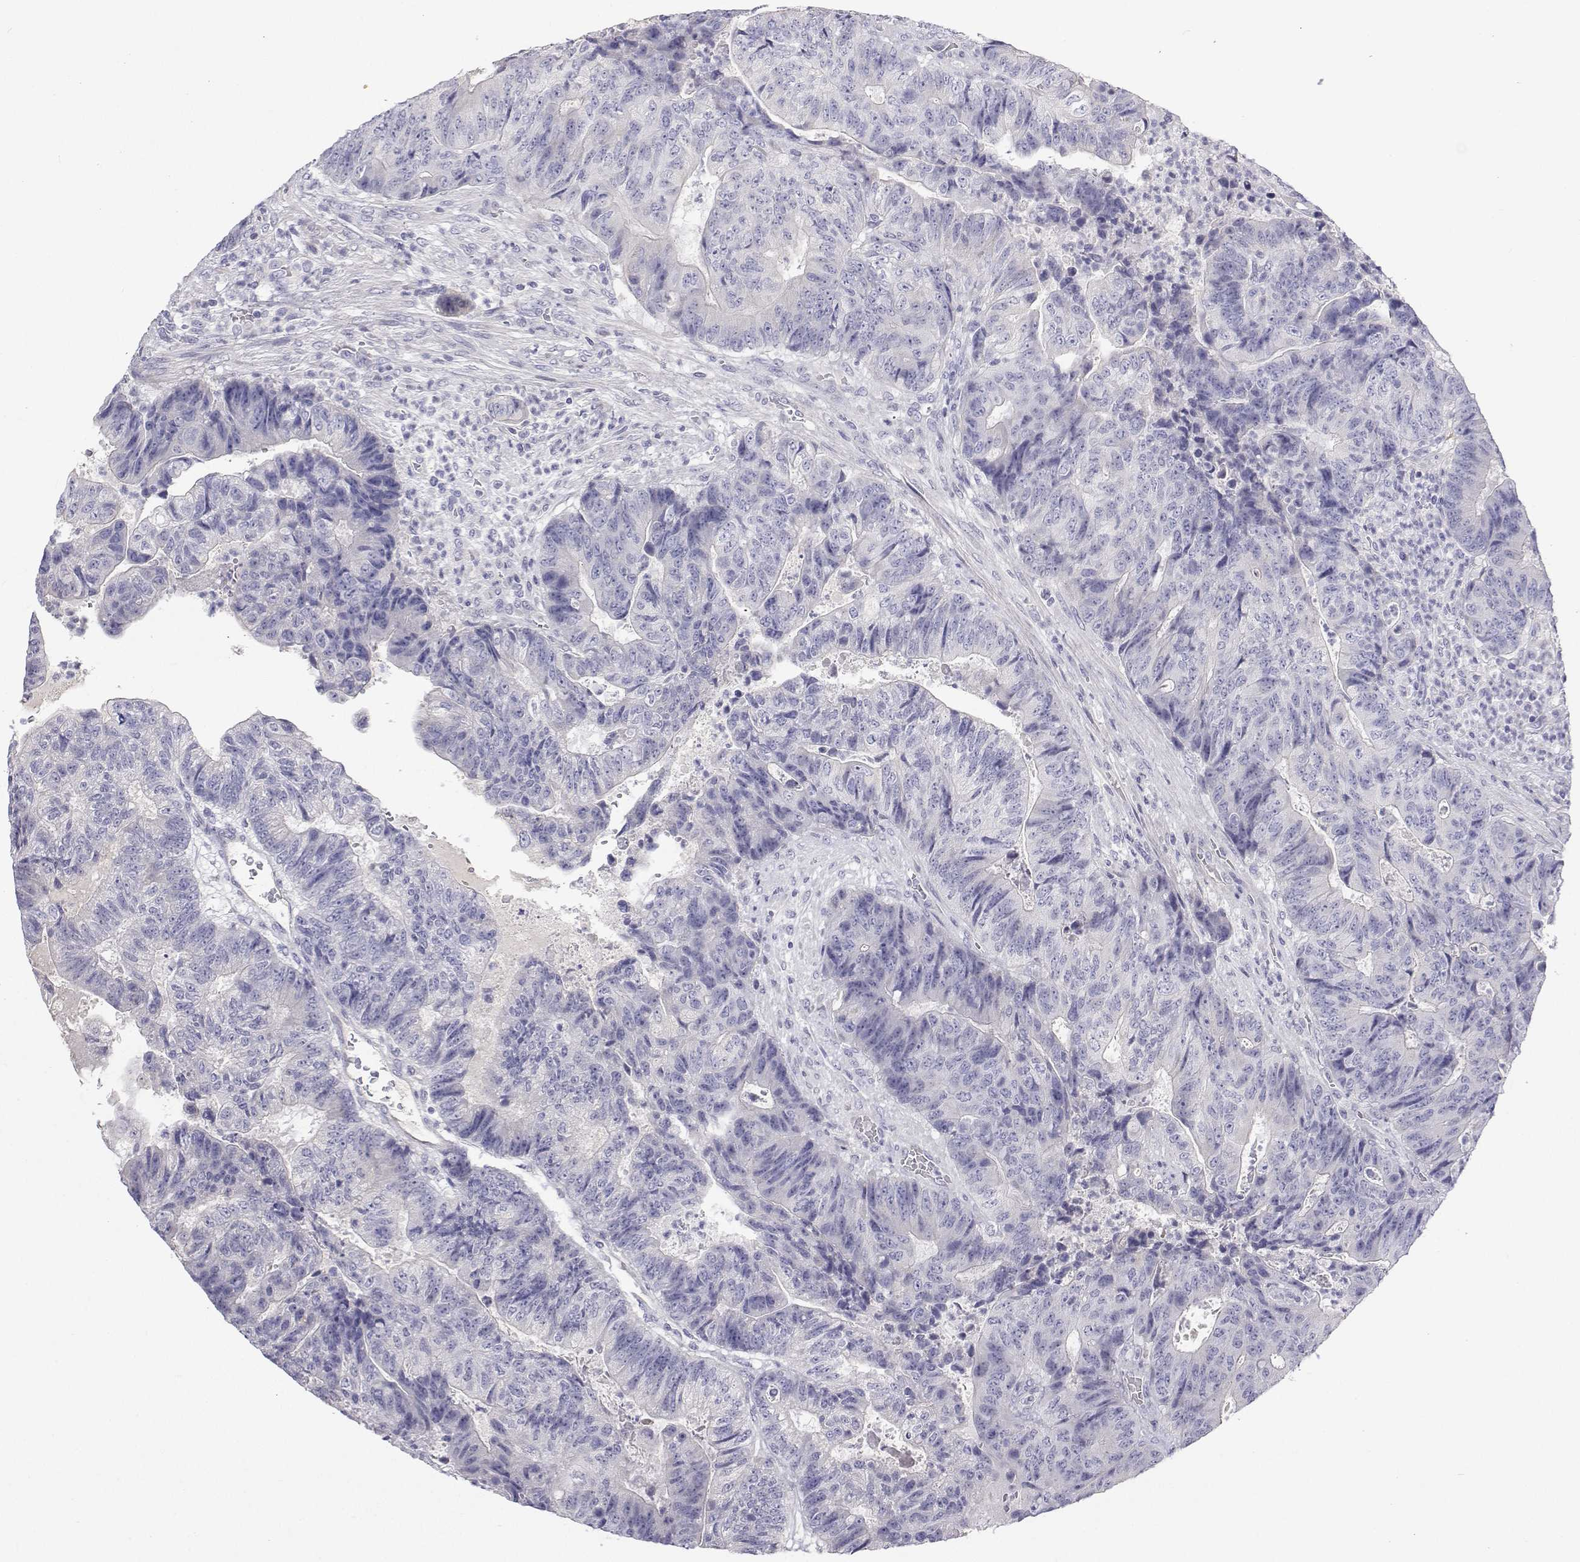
{"staining": {"intensity": "negative", "quantity": "none", "location": "none"}, "tissue": "colorectal cancer", "cell_type": "Tumor cells", "image_type": "cancer", "snomed": [{"axis": "morphology", "description": "Normal tissue, NOS"}, {"axis": "morphology", "description": "Adenocarcinoma, NOS"}, {"axis": "topography", "description": "Colon"}], "caption": "IHC image of colorectal cancer (adenocarcinoma) stained for a protein (brown), which shows no positivity in tumor cells.", "gene": "ANKRD65", "patient": {"sex": "female", "age": 48}}